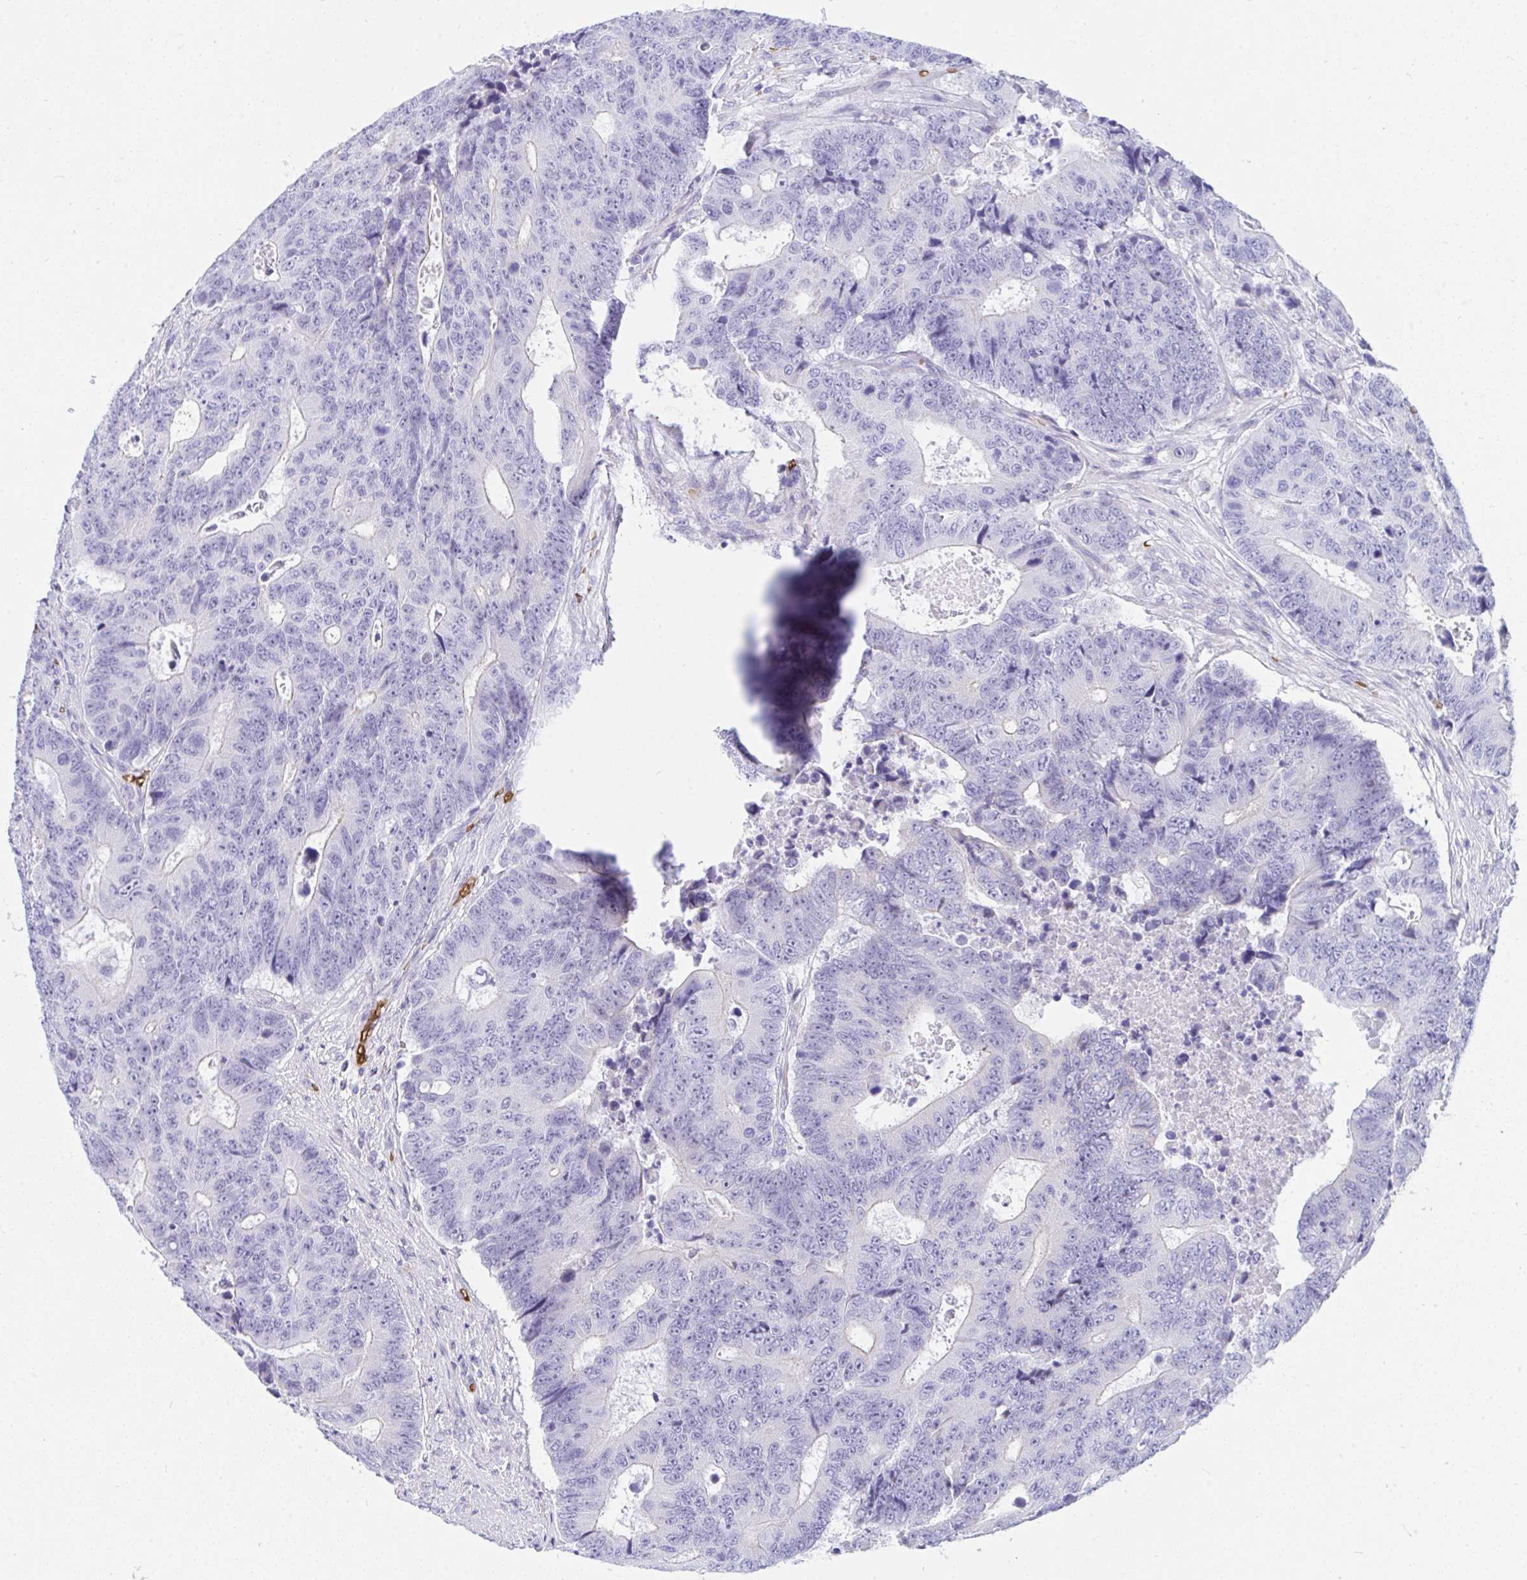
{"staining": {"intensity": "negative", "quantity": "none", "location": "none"}, "tissue": "colorectal cancer", "cell_type": "Tumor cells", "image_type": "cancer", "snomed": [{"axis": "morphology", "description": "Adenocarcinoma, NOS"}, {"axis": "topography", "description": "Colon"}], "caption": "There is no significant positivity in tumor cells of colorectal adenocarcinoma.", "gene": "ANK1", "patient": {"sex": "female", "age": 48}}